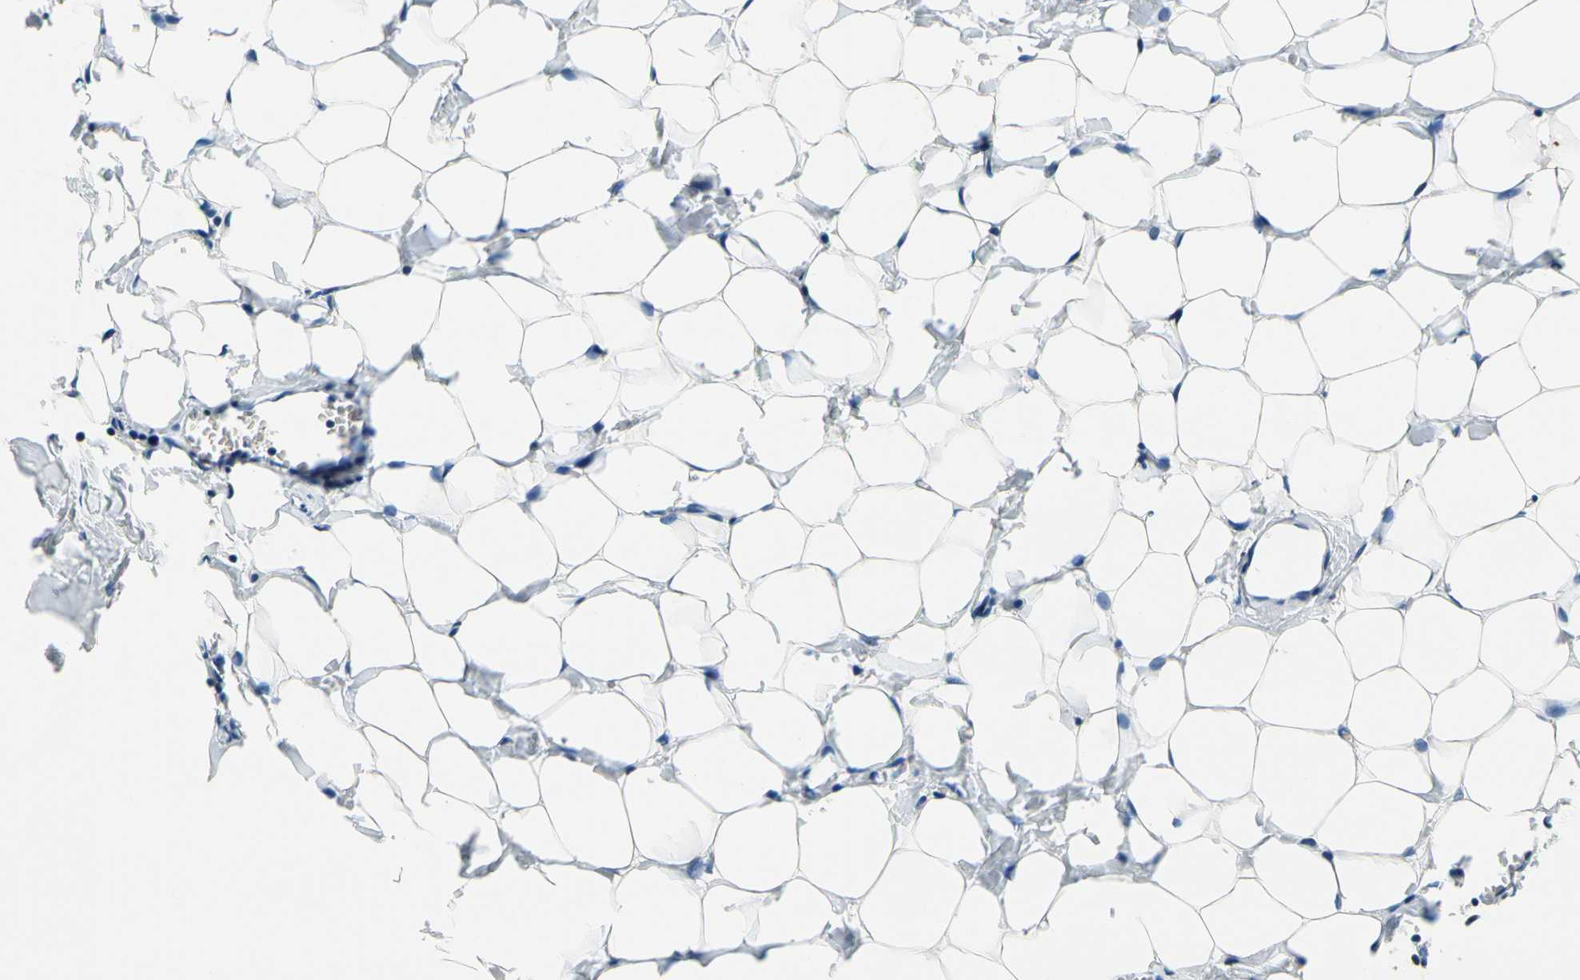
{"staining": {"intensity": "negative", "quantity": "none", "location": "none"}, "tissue": "breast", "cell_type": "Adipocytes", "image_type": "normal", "snomed": [{"axis": "morphology", "description": "Normal tissue, NOS"}, {"axis": "topography", "description": "Breast"}], "caption": "Immunohistochemistry photomicrograph of normal breast: human breast stained with DAB reveals no significant protein positivity in adipocytes. The staining was performed using DAB (3,3'-diaminobenzidine) to visualize the protein expression in brown, while the nuclei were stained in blue with hematoxylin (Magnification: 20x).", "gene": "SP140", "patient": {"sex": "female", "age": 27}}